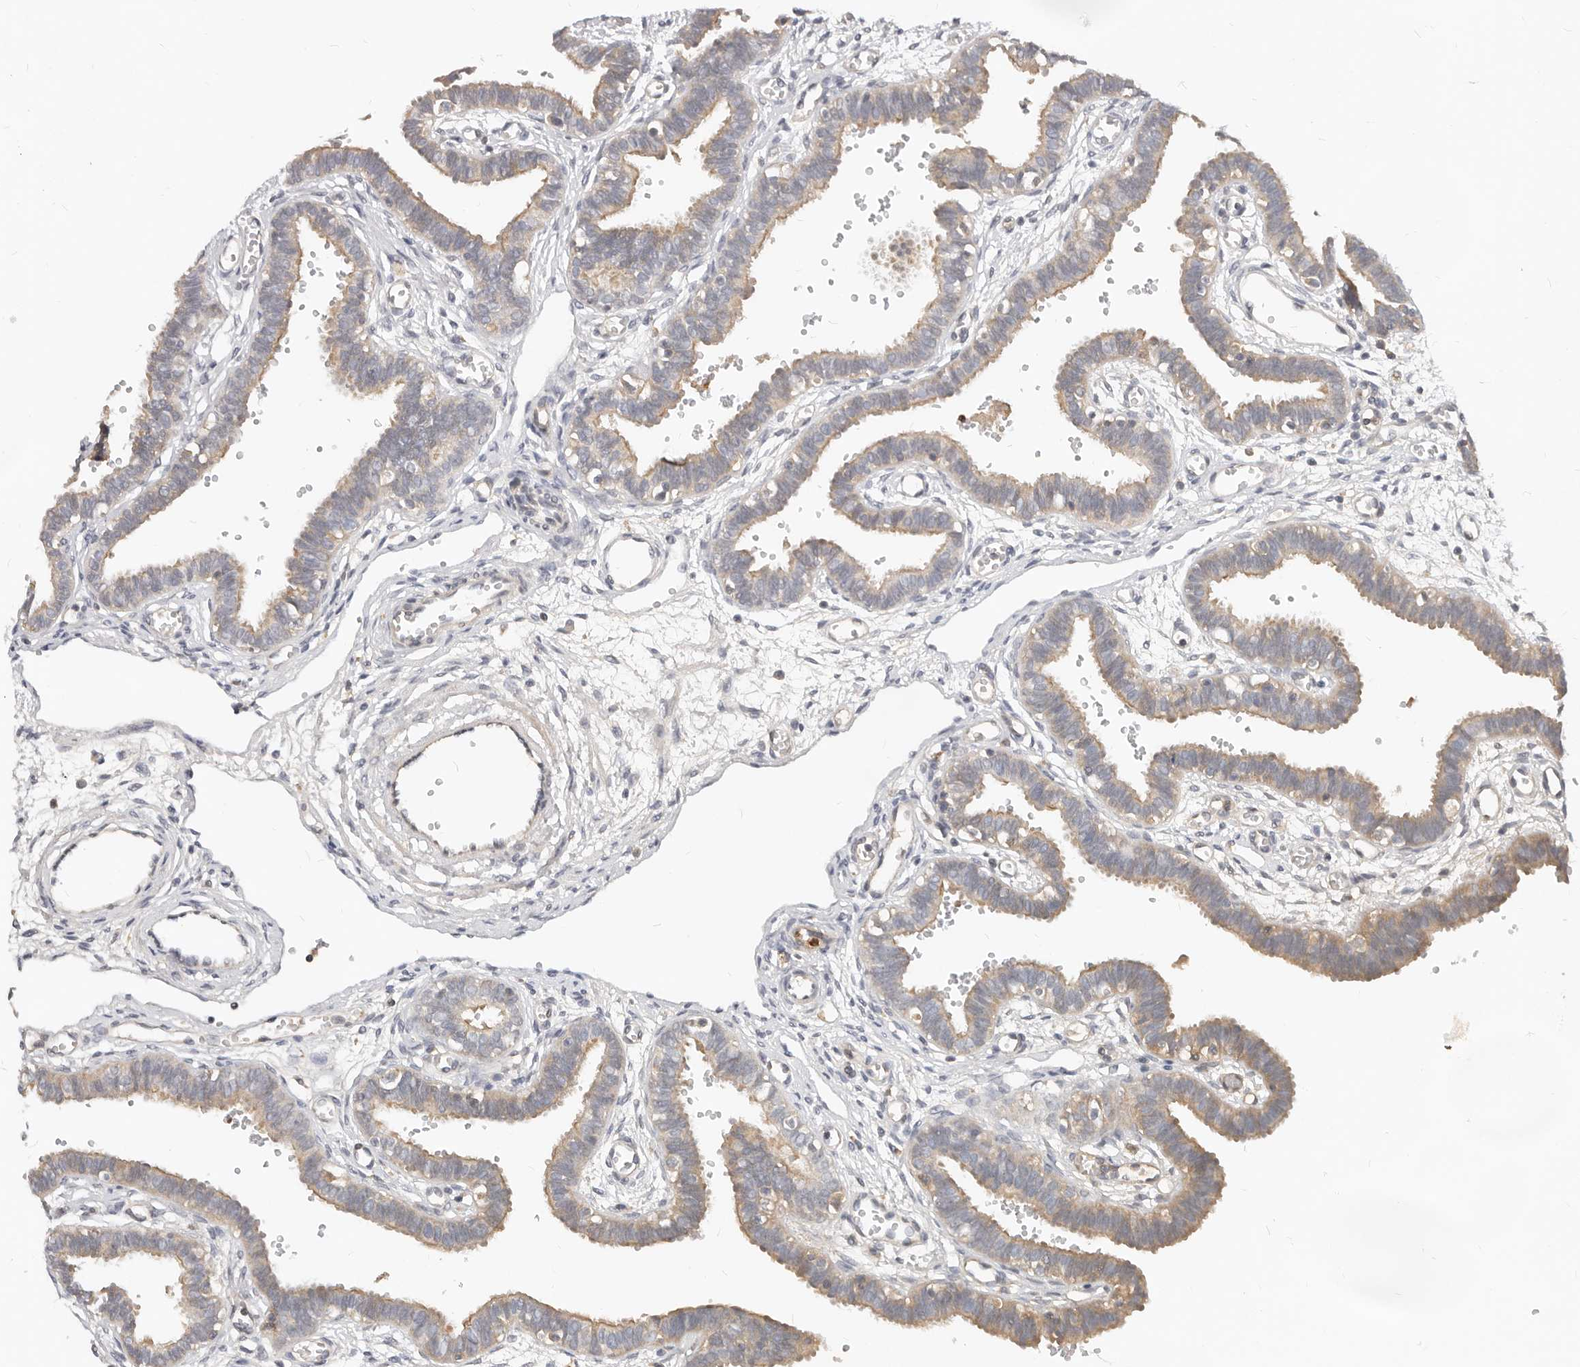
{"staining": {"intensity": "weak", "quantity": "25%-75%", "location": "cytoplasmic/membranous"}, "tissue": "fallopian tube", "cell_type": "Glandular cells", "image_type": "normal", "snomed": [{"axis": "morphology", "description": "Normal tissue, NOS"}, {"axis": "topography", "description": "Fallopian tube"}, {"axis": "topography", "description": "Placenta"}], "caption": "Normal fallopian tube exhibits weak cytoplasmic/membranous staining in approximately 25%-75% of glandular cells, visualized by immunohistochemistry. The protein of interest is shown in brown color, while the nuclei are stained blue.", "gene": "USP49", "patient": {"sex": "female", "age": 32}}